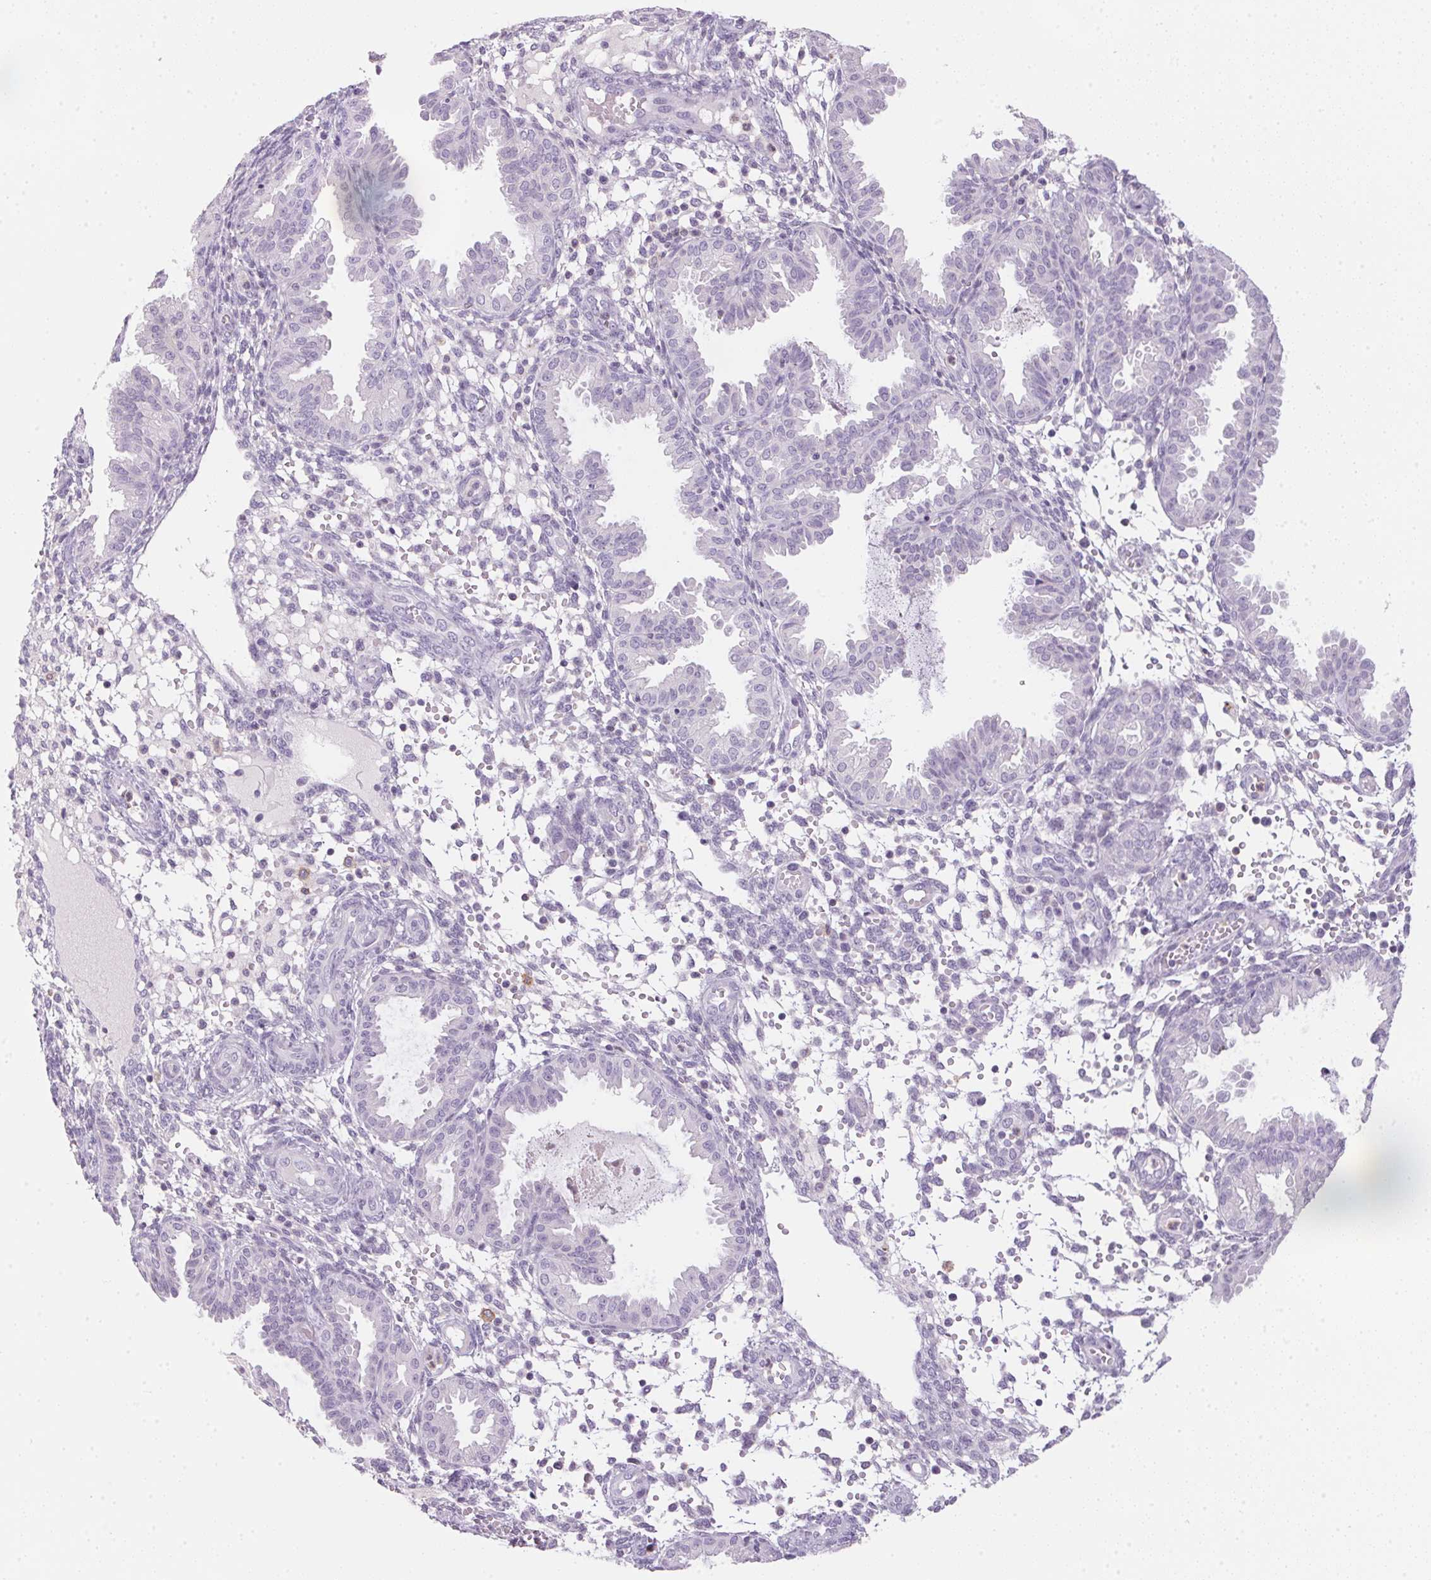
{"staining": {"intensity": "negative", "quantity": "none", "location": "none"}, "tissue": "endometrium", "cell_type": "Cells in endometrial stroma", "image_type": "normal", "snomed": [{"axis": "morphology", "description": "Normal tissue, NOS"}, {"axis": "topography", "description": "Endometrium"}], "caption": "Immunohistochemistry photomicrograph of normal endometrium: endometrium stained with DAB (3,3'-diaminobenzidine) exhibits no significant protein positivity in cells in endometrial stroma.", "gene": "ECPAS", "patient": {"sex": "female", "age": 33}}